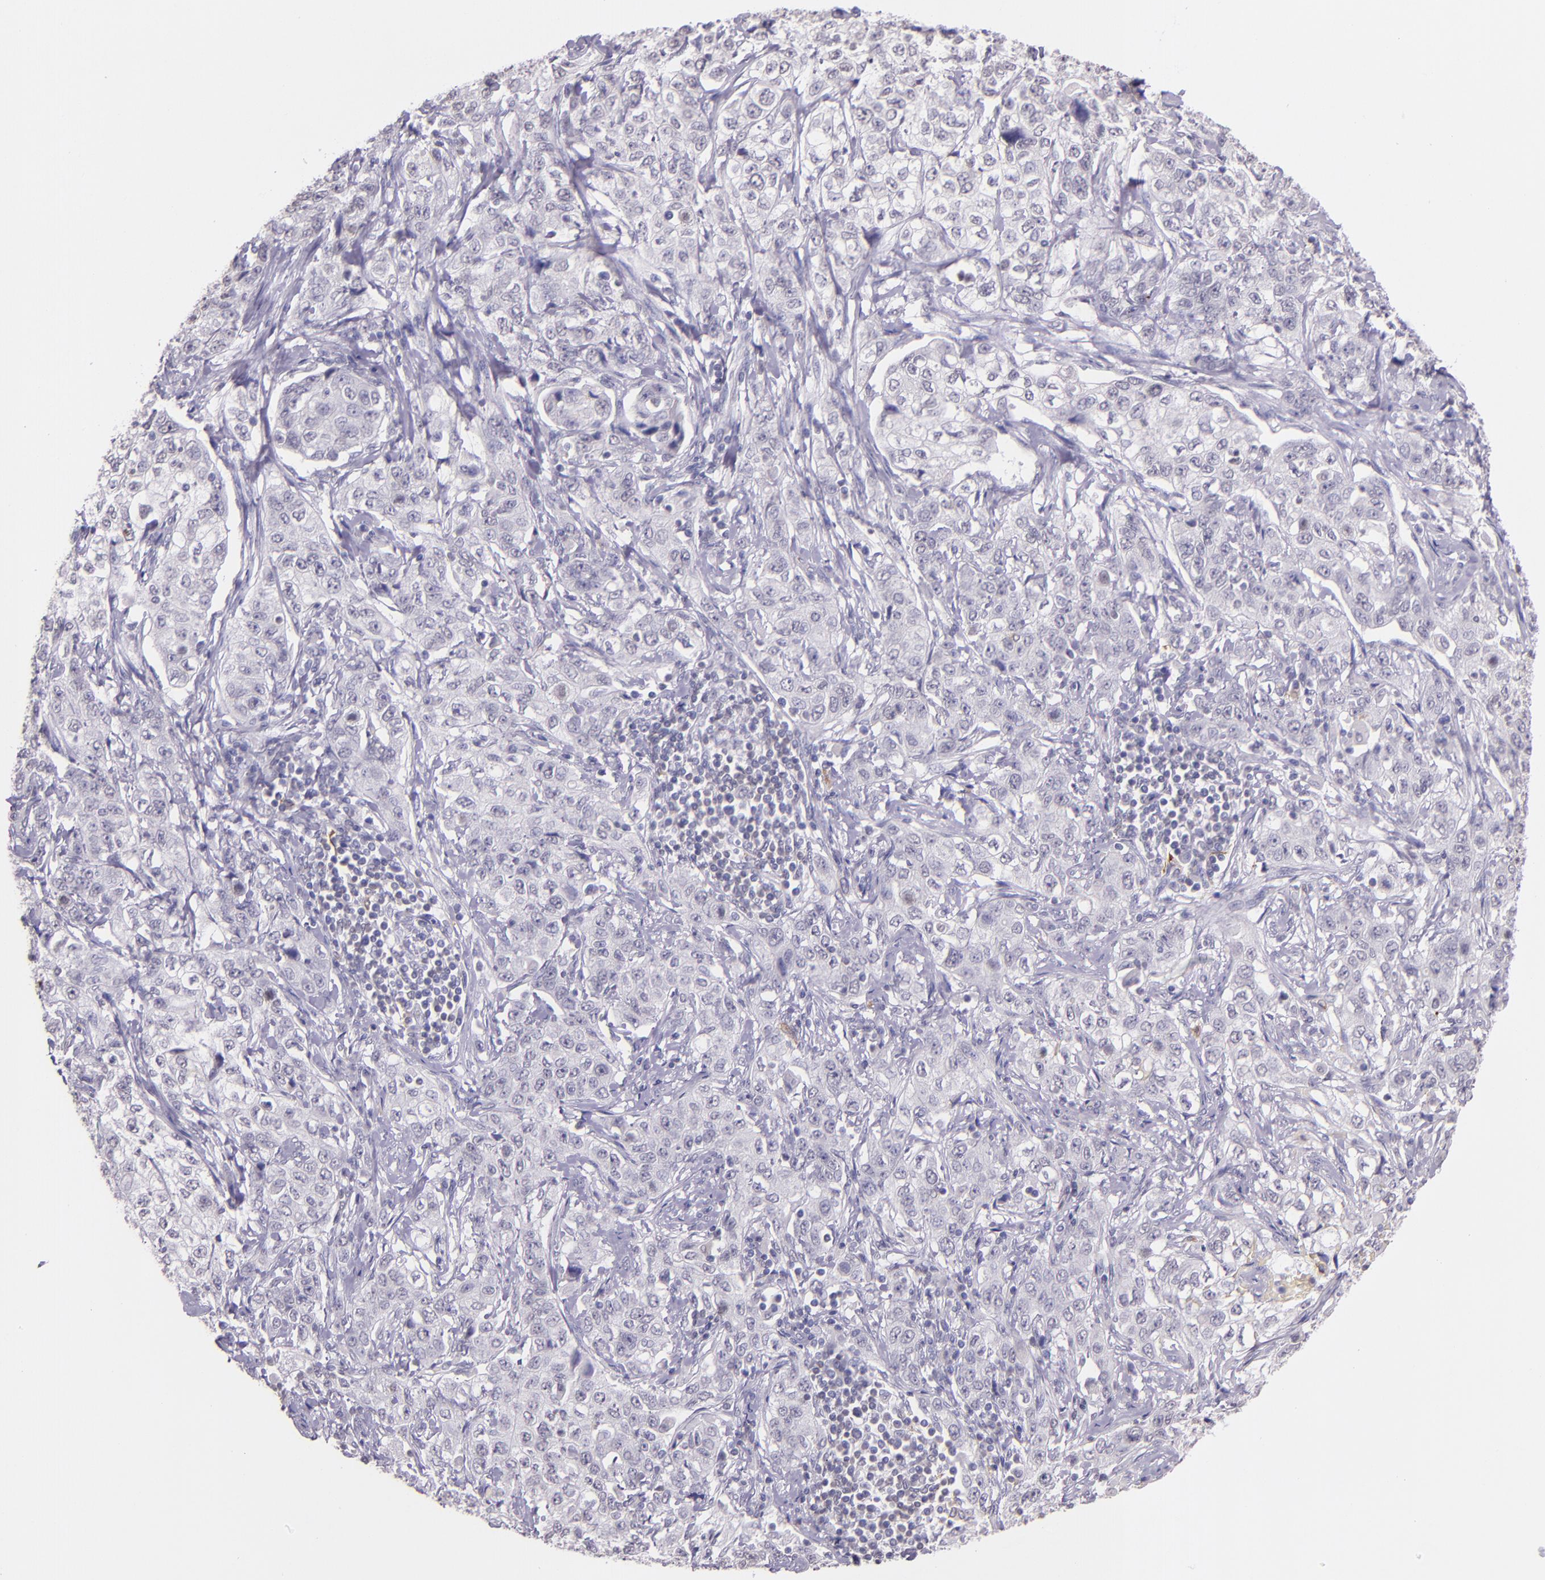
{"staining": {"intensity": "negative", "quantity": "none", "location": "none"}, "tissue": "stomach cancer", "cell_type": "Tumor cells", "image_type": "cancer", "snomed": [{"axis": "morphology", "description": "Adenocarcinoma, NOS"}, {"axis": "topography", "description": "Stomach"}], "caption": "There is no significant staining in tumor cells of stomach cancer (adenocarcinoma). The staining was performed using DAB (3,3'-diaminobenzidine) to visualize the protein expression in brown, while the nuclei were stained in blue with hematoxylin (Magnification: 20x).", "gene": "RTN1", "patient": {"sex": "male", "age": 48}}